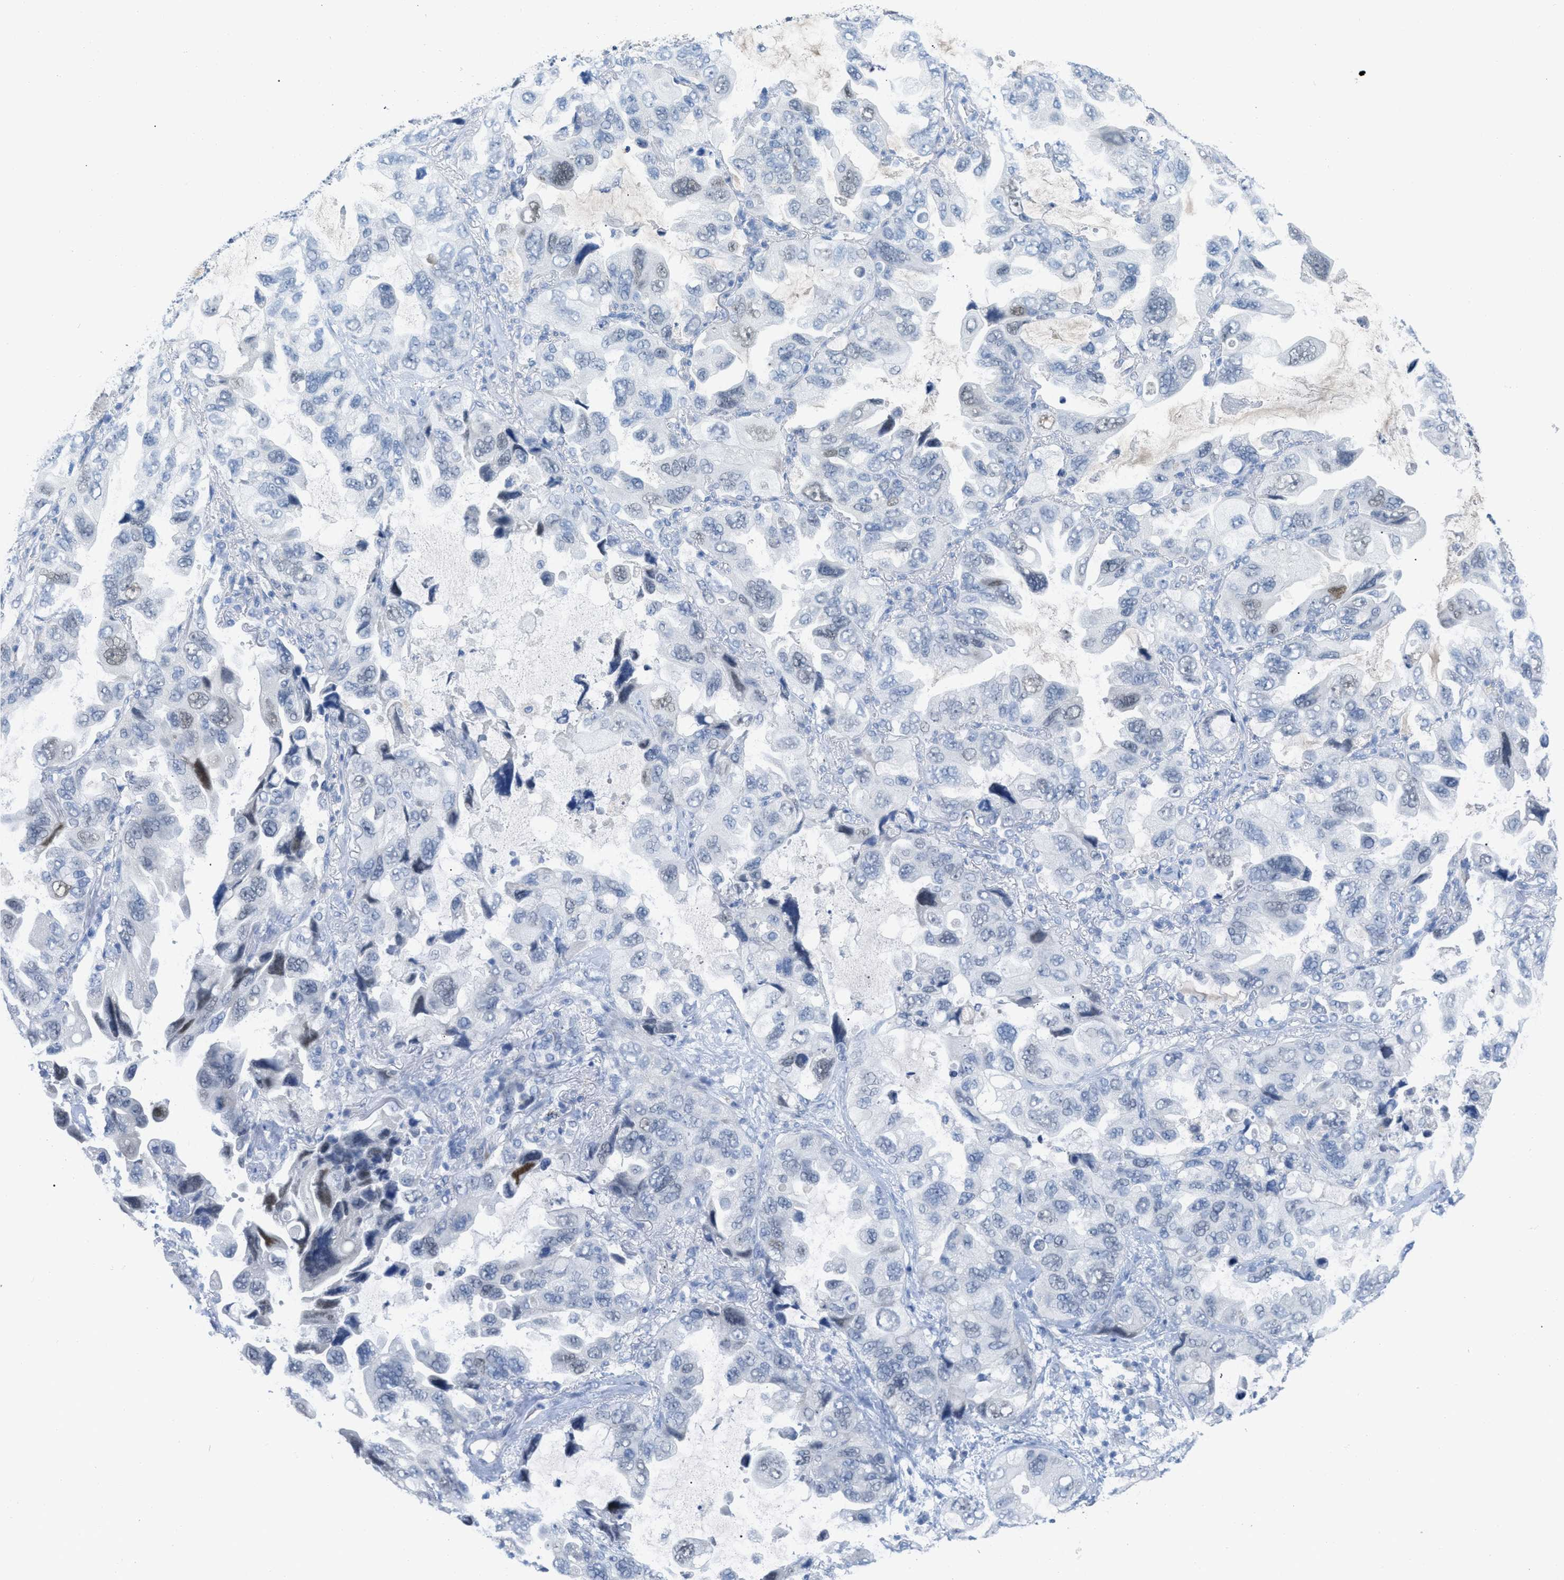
{"staining": {"intensity": "weak", "quantity": "<25%", "location": "nuclear"}, "tissue": "lung cancer", "cell_type": "Tumor cells", "image_type": "cancer", "snomed": [{"axis": "morphology", "description": "Squamous cell carcinoma, NOS"}, {"axis": "topography", "description": "Lung"}], "caption": "IHC of human lung cancer shows no positivity in tumor cells.", "gene": "HSF2", "patient": {"sex": "female", "age": 73}}